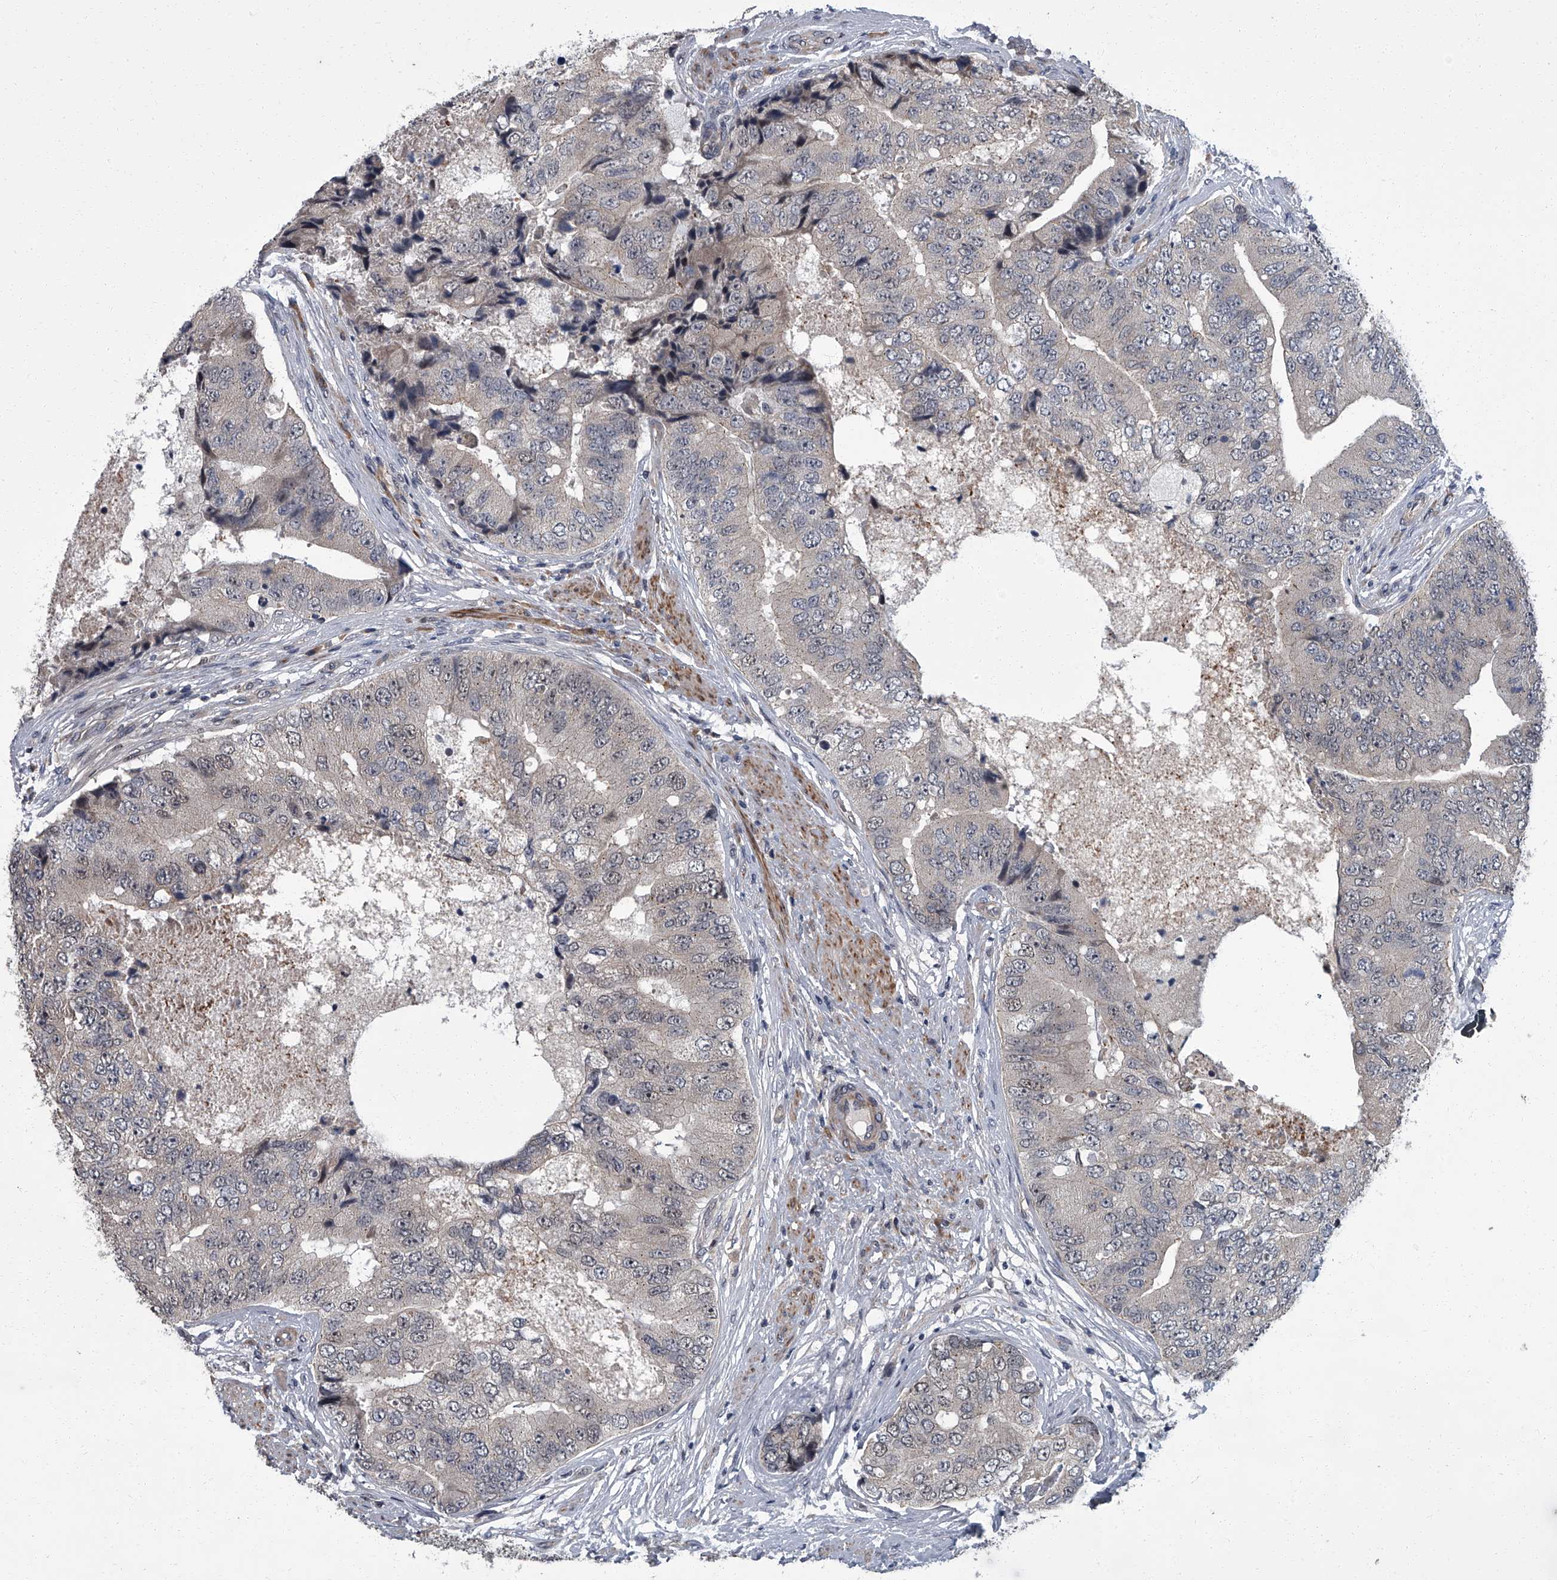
{"staining": {"intensity": "negative", "quantity": "none", "location": "none"}, "tissue": "prostate cancer", "cell_type": "Tumor cells", "image_type": "cancer", "snomed": [{"axis": "morphology", "description": "Adenocarcinoma, High grade"}, {"axis": "topography", "description": "Prostate"}], "caption": "Photomicrograph shows no significant protein positivity in tumor cells of adenocarcinoma (high-grade) (prostate).", "gene": "ZNF274", "patient": {"sex": "male", "age": 70}}